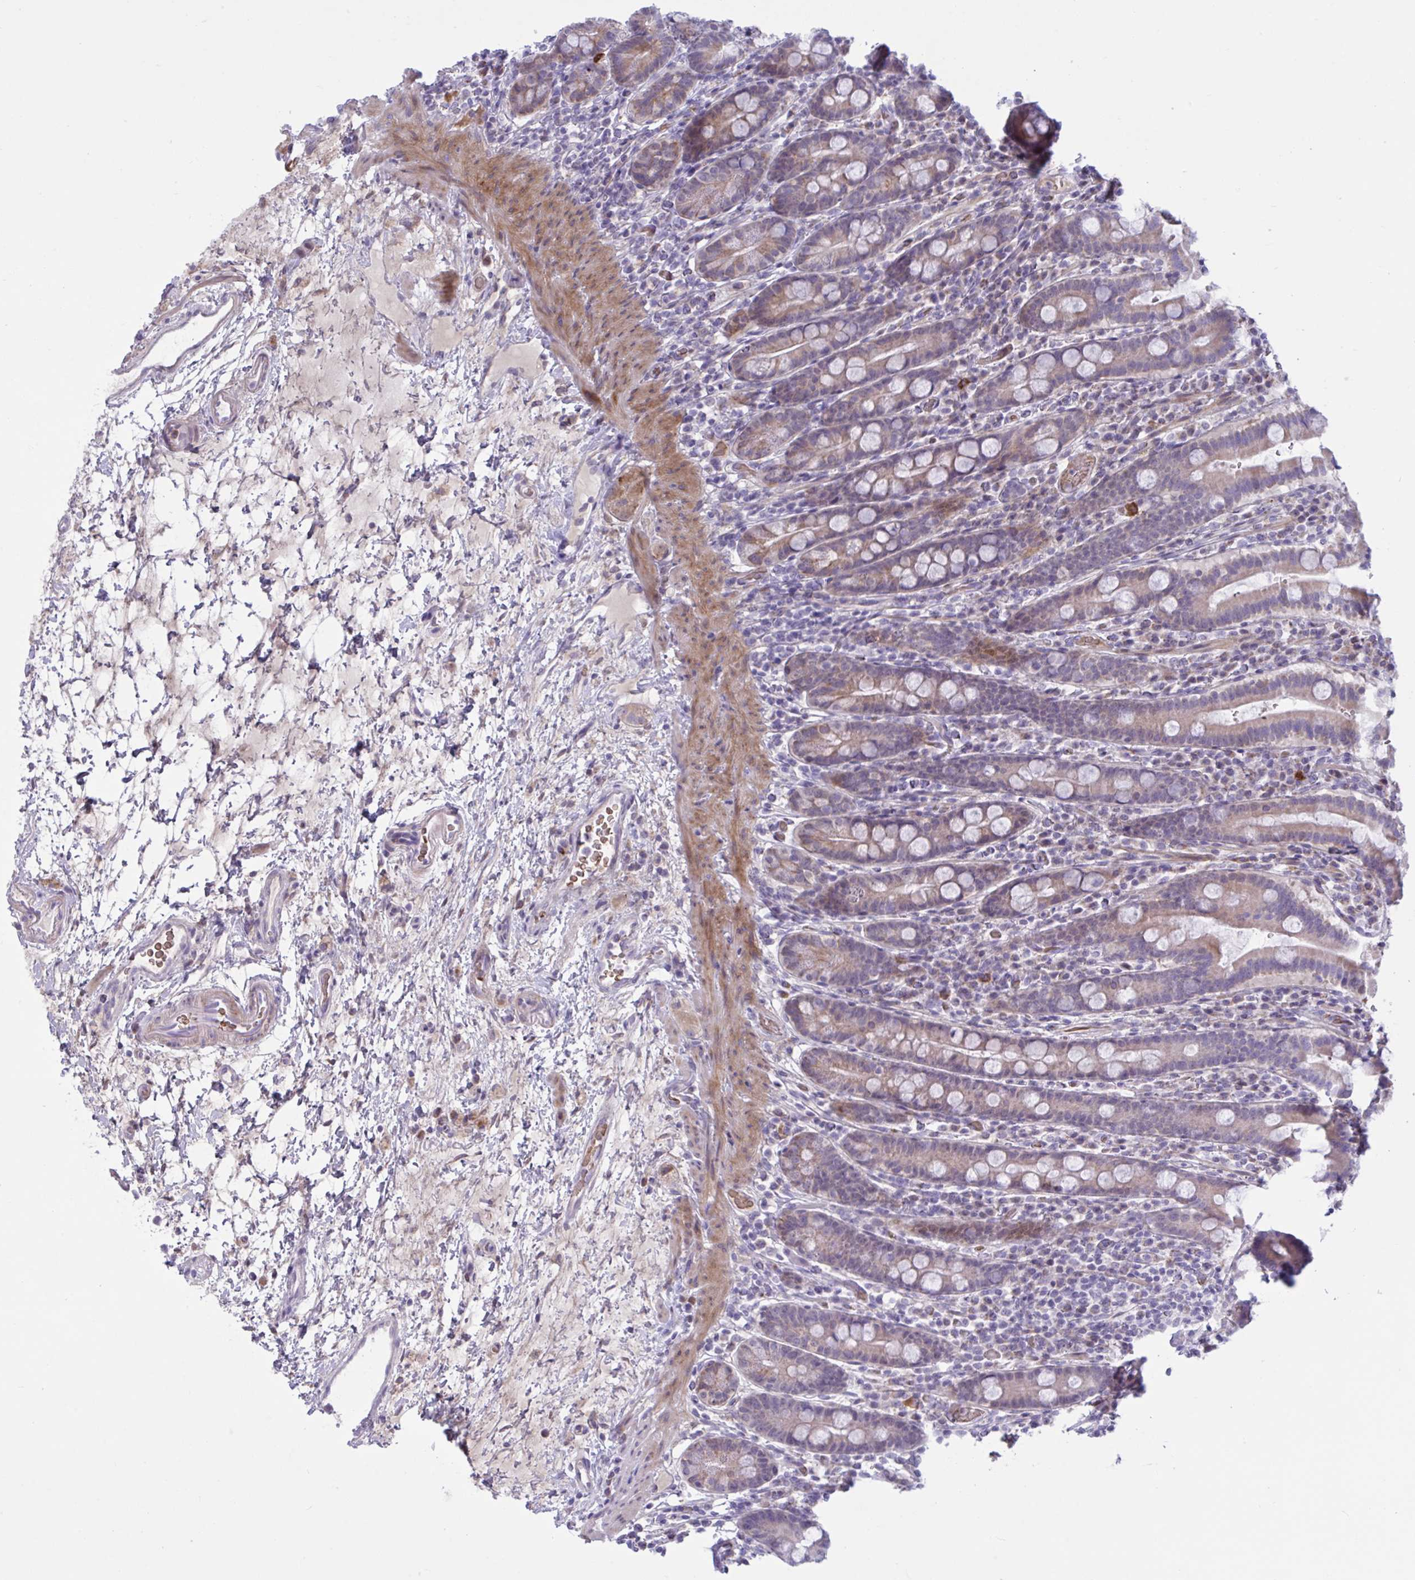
{"staining": {"intensity": "weak", "quantity": ">75%", "location": "cytoplasmic/membranous"}, "tissue": "small intestine", "cell_type": "Glandular cells", "image_type": "normal", "snomed": [{"axis": "morphology", "description": "Normal tissue, NOS"}, {"axis": "topography", "description": "Small intestine"}], "caption": "Protein analysis of unremarkable small intestine demonstrates weak cytoplasmic/membranous staining in about >75% of glandular cells.", "gene": "VWC2", "patient": {"sex": "male", "age": 26}}